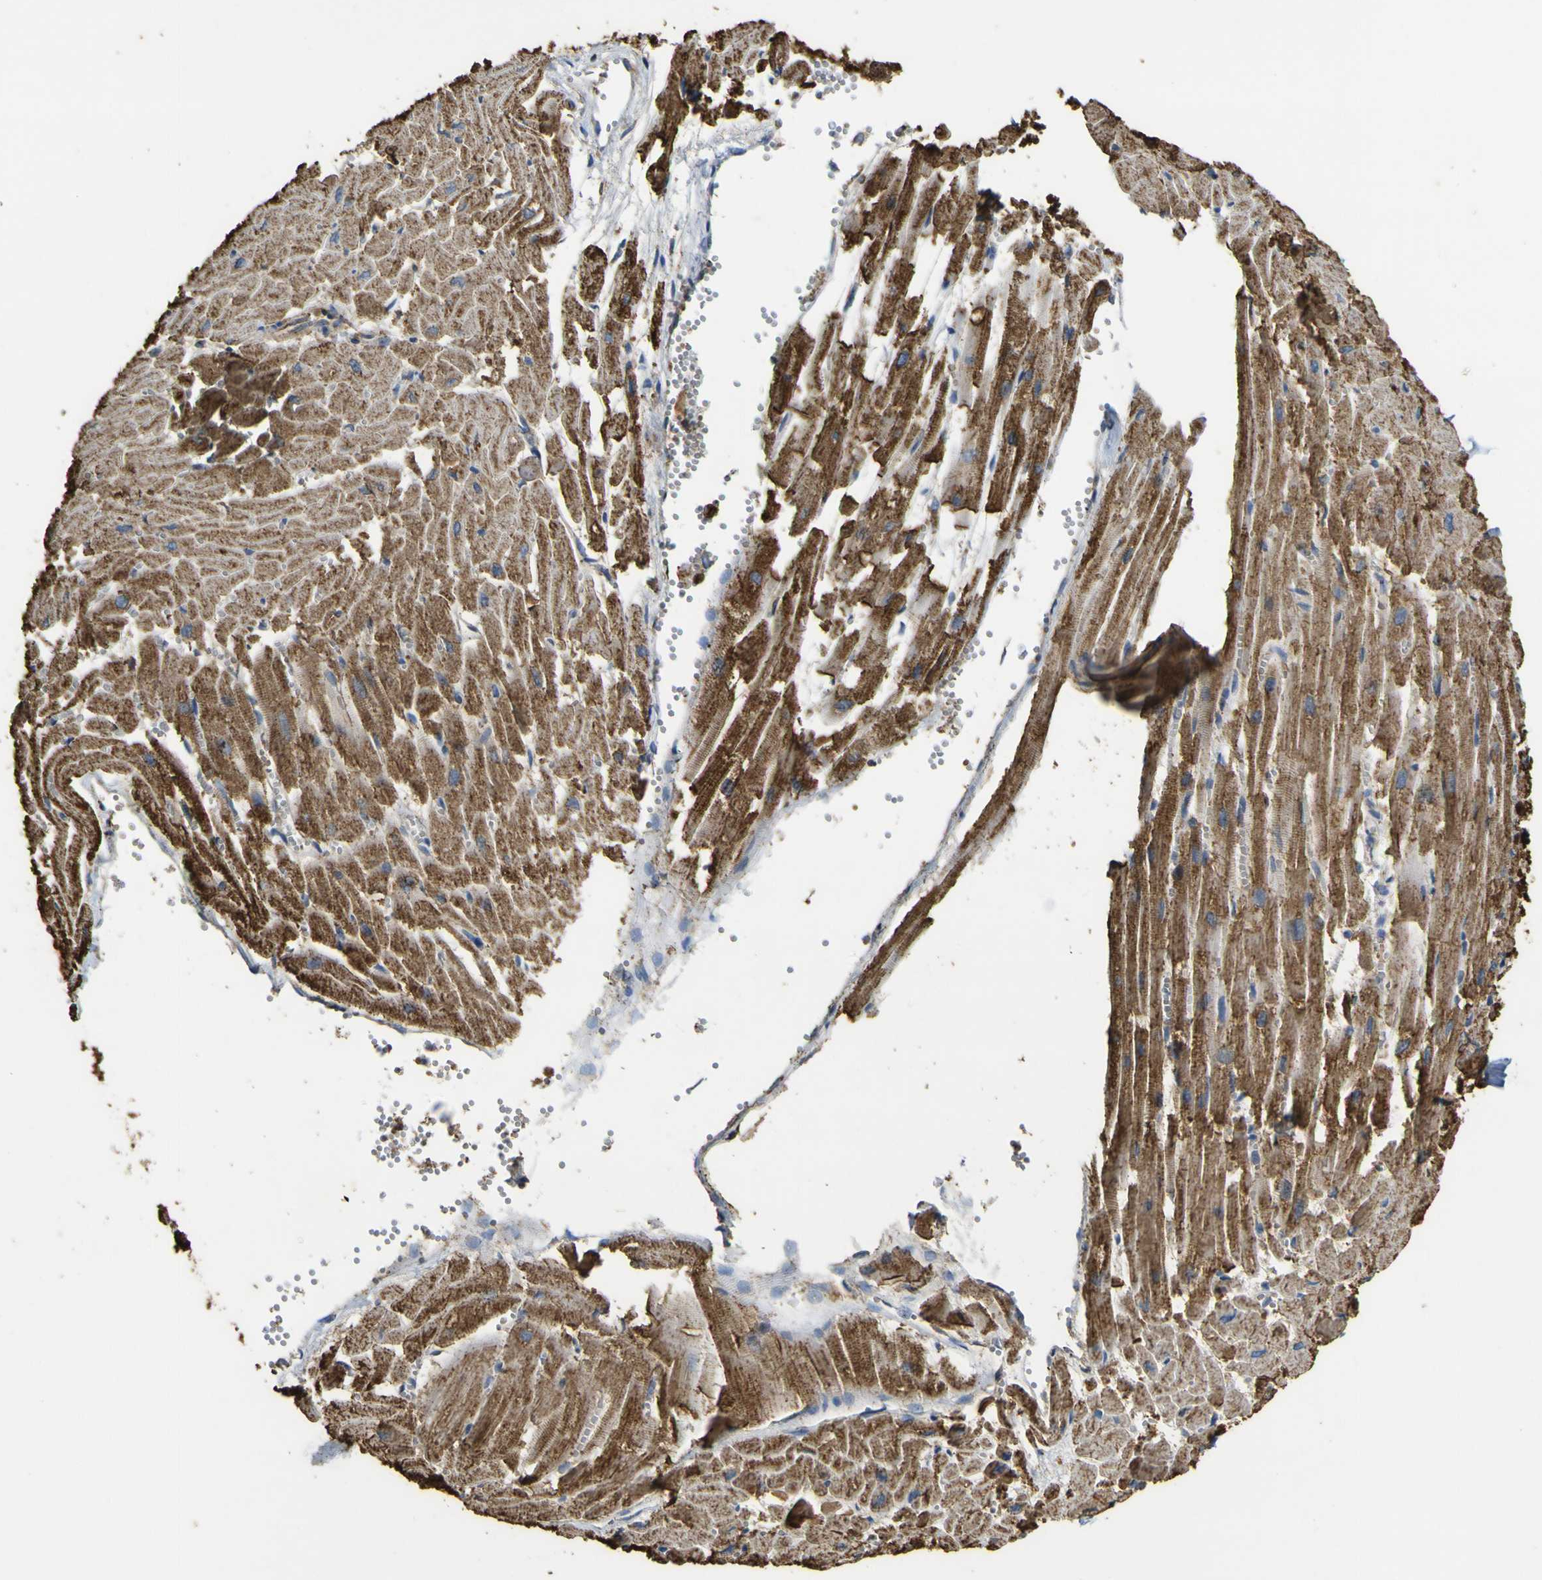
{"staining": {"intensity": "moderate", "quantity": ">75%", "location": "cytoplasmic/membranous"}, "tissue": "heart muscle", "cell_type": "Cardiomyocytes", "image_type": "normal", "snomed": [{"axis": "morphology", "description": "Normal tissue, NOS"}, {"axis": "topography", "description": "Heart"}], "caption": "Protein analysis of benign heart muscle displays moderate cytoplasmic/membranous positivity in approximately >75% of cardiomyocytes. The protein of interest is shown in brown color, while the nuclei are stained blue.", "gene": "ACSL3", "patient": {"sex": "female", "age": 19}}